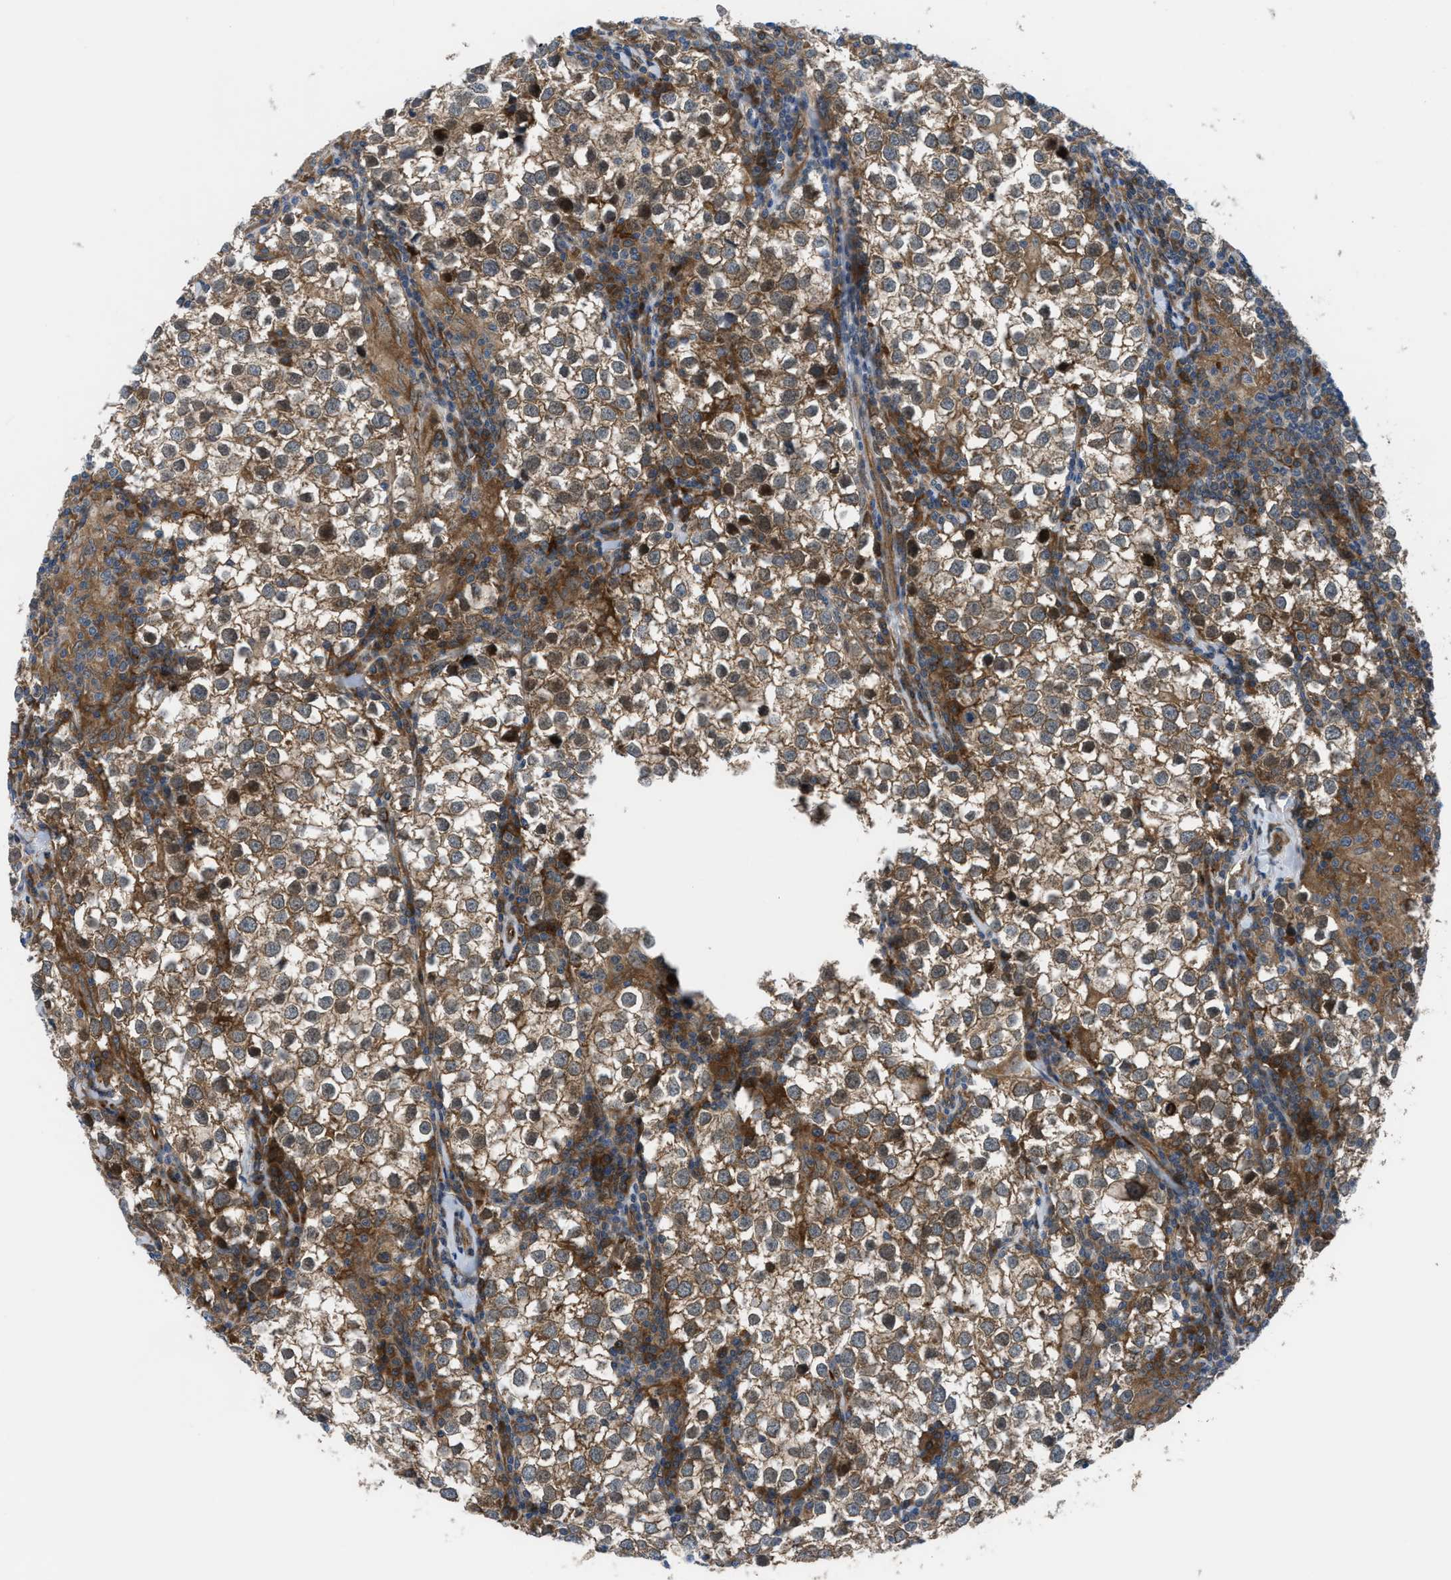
{"staining": {"intensity": "moderate", "quantity": ">75%", "location": "cytoplasmic/membranous"}, "tissue": "testis cancer", "cell_type": "Tumor cells", "image_type": "cancer", "snomed": [{"axis": "morphology", "description": "Seminoma, NOS"}, {"axis": "morphology", "description": "Carcinoma, Embryonal, NOS"}, {"axis": "topography", "description": "Testis"}], "caption": "The image exhibits staining of testis cancer (seminoma), revealing moderate cytoplasmic/membranous protein staining (brown color) within tumor cells.", "gene": "BAZ2B", "patient": {"sex": "male", "age": 36}}